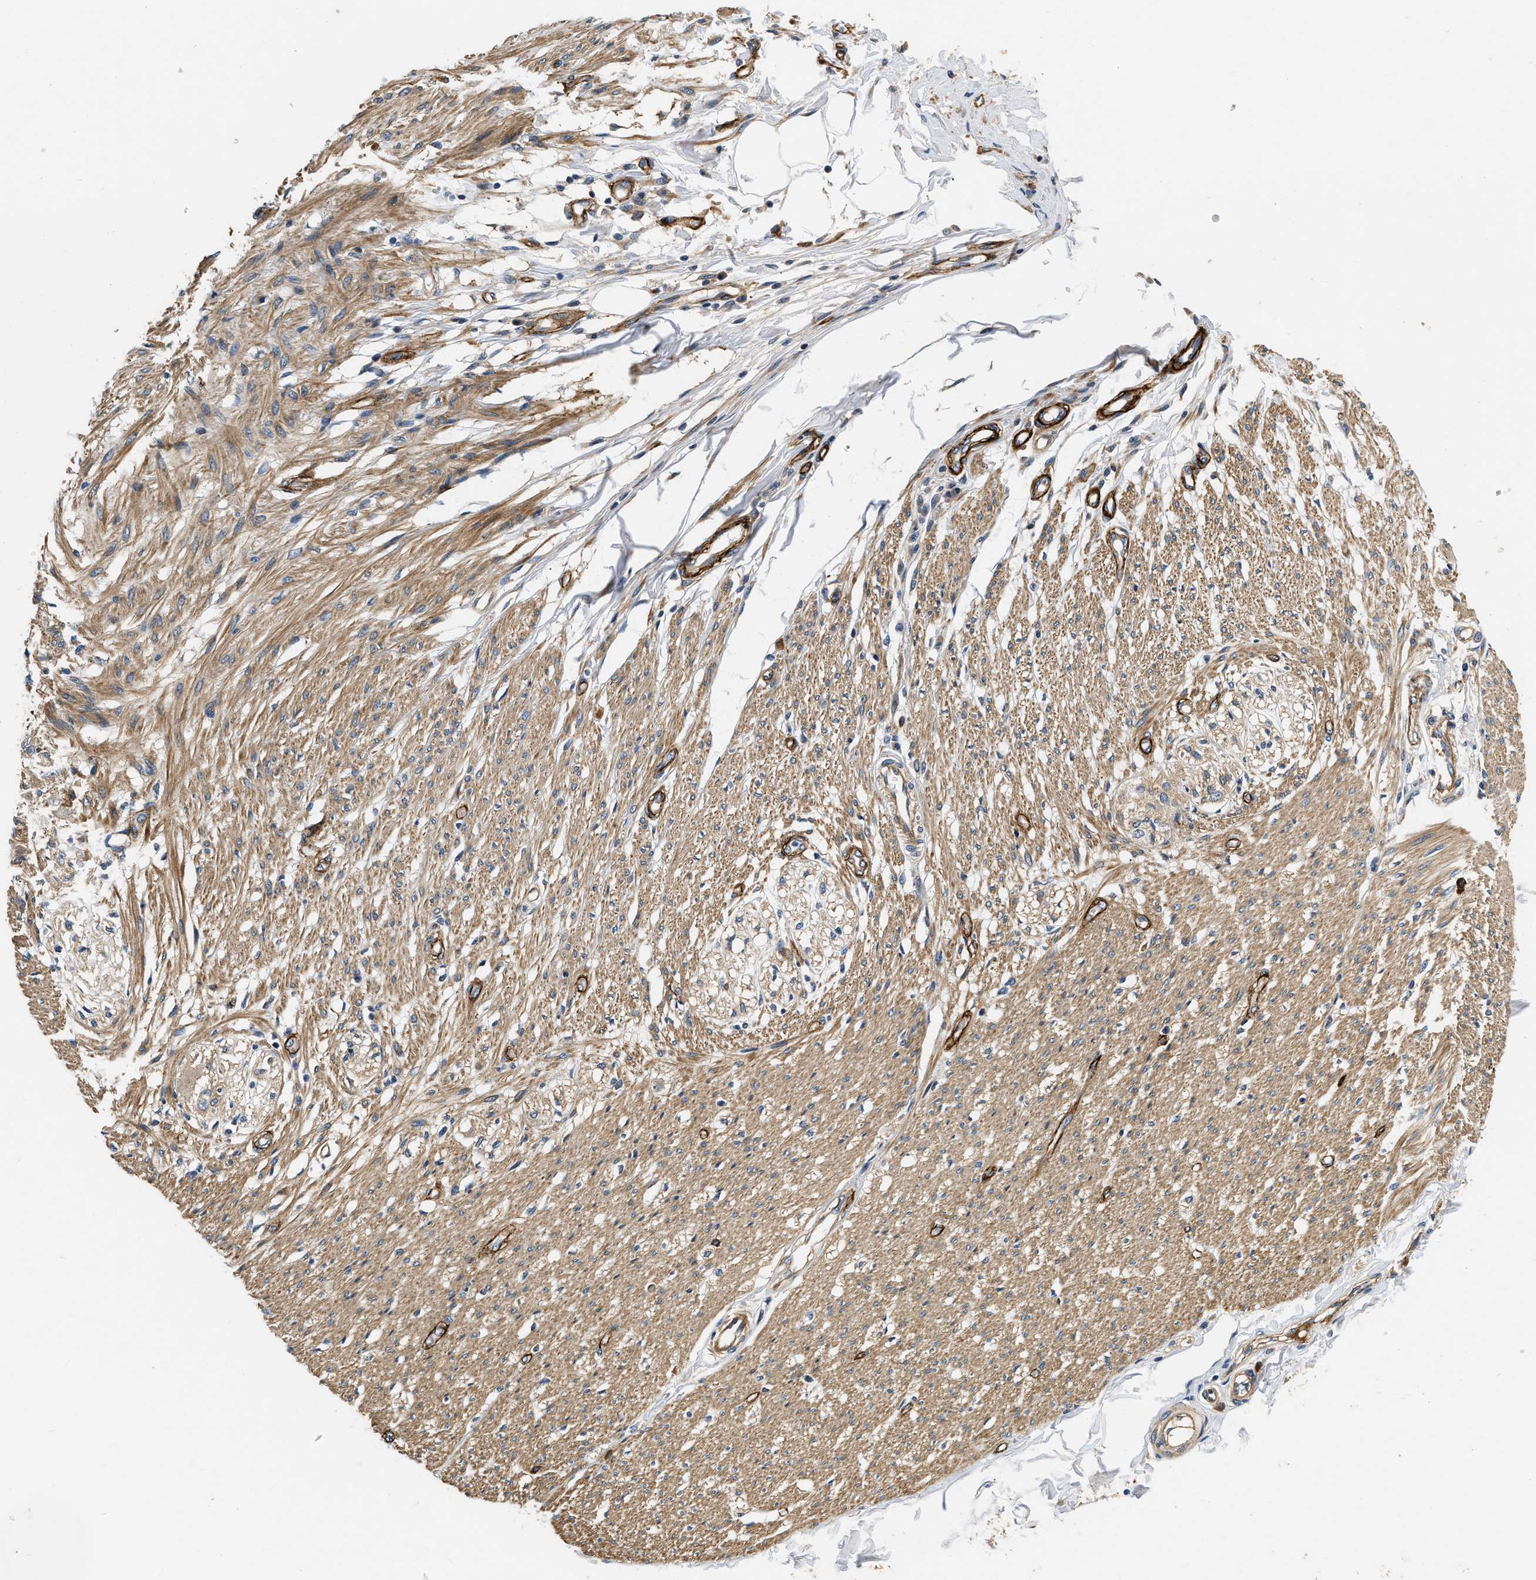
{"staining": {"intensity": "moderate", "quantity": ">75%", "location": "cytoplasmic/membranous"}, "tissue": "smooth muscle", "cell_type": "Smooth muscle cells", "image_type": "normal", "snomed": [{"axis": "morphology", "description": "Normal tissue, NOS"}, {"axis": "morphology", "description": "Adenocarcinoma, NOS"}, {"axis": "topography", "description": "Colon"}, {"axis": "topography", "description": "Peripheral nerve tissue"}], "caption": "DAB (3,3'-diaminobenzidine) immunohistochemical staining of normal smooth muscle displays moderate cytoplasmic/membranous protein staining in about >75% of smooth muscle cells.", "gene": "NME6", "patient": {"sex": "male", "age": 14}}